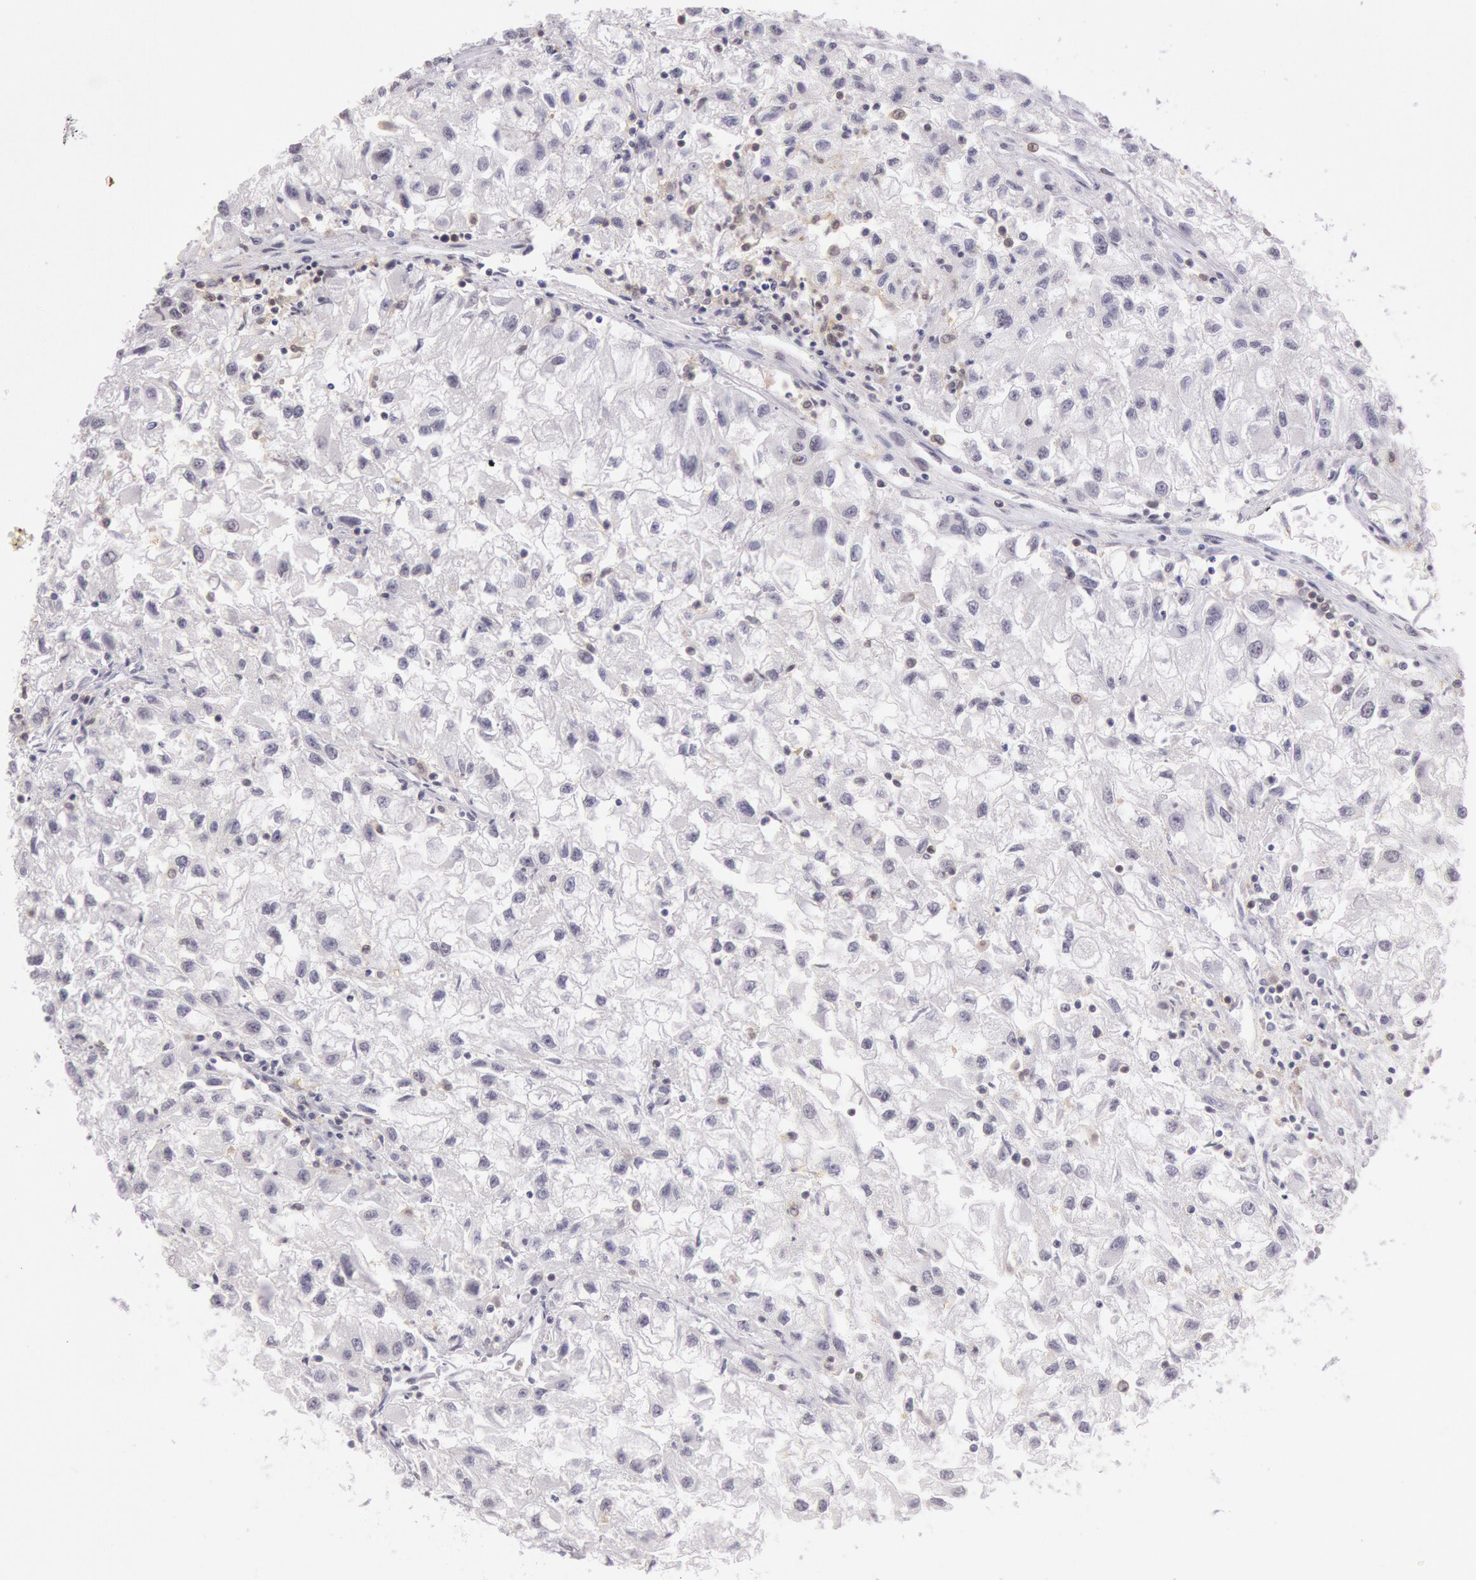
{"staining": {"intensity": "negative", "quantity": "none", "location": "none"}, "tissue": "renal cancer", "cell_type": "Tumor cells", "image_type": "cancer", "snomed": [{"axis": "morphology", "description": "Adenocarcinoma, NOS"}, {"axis": "topography", "description": "Kidney"}], "caption": "Adenocarcinoma (renal) stained for a protein using immunohistochemistry displays no positivity tumor cells.", "gene": "ESS2", "patient": {"sex": "male", "age": 59}}